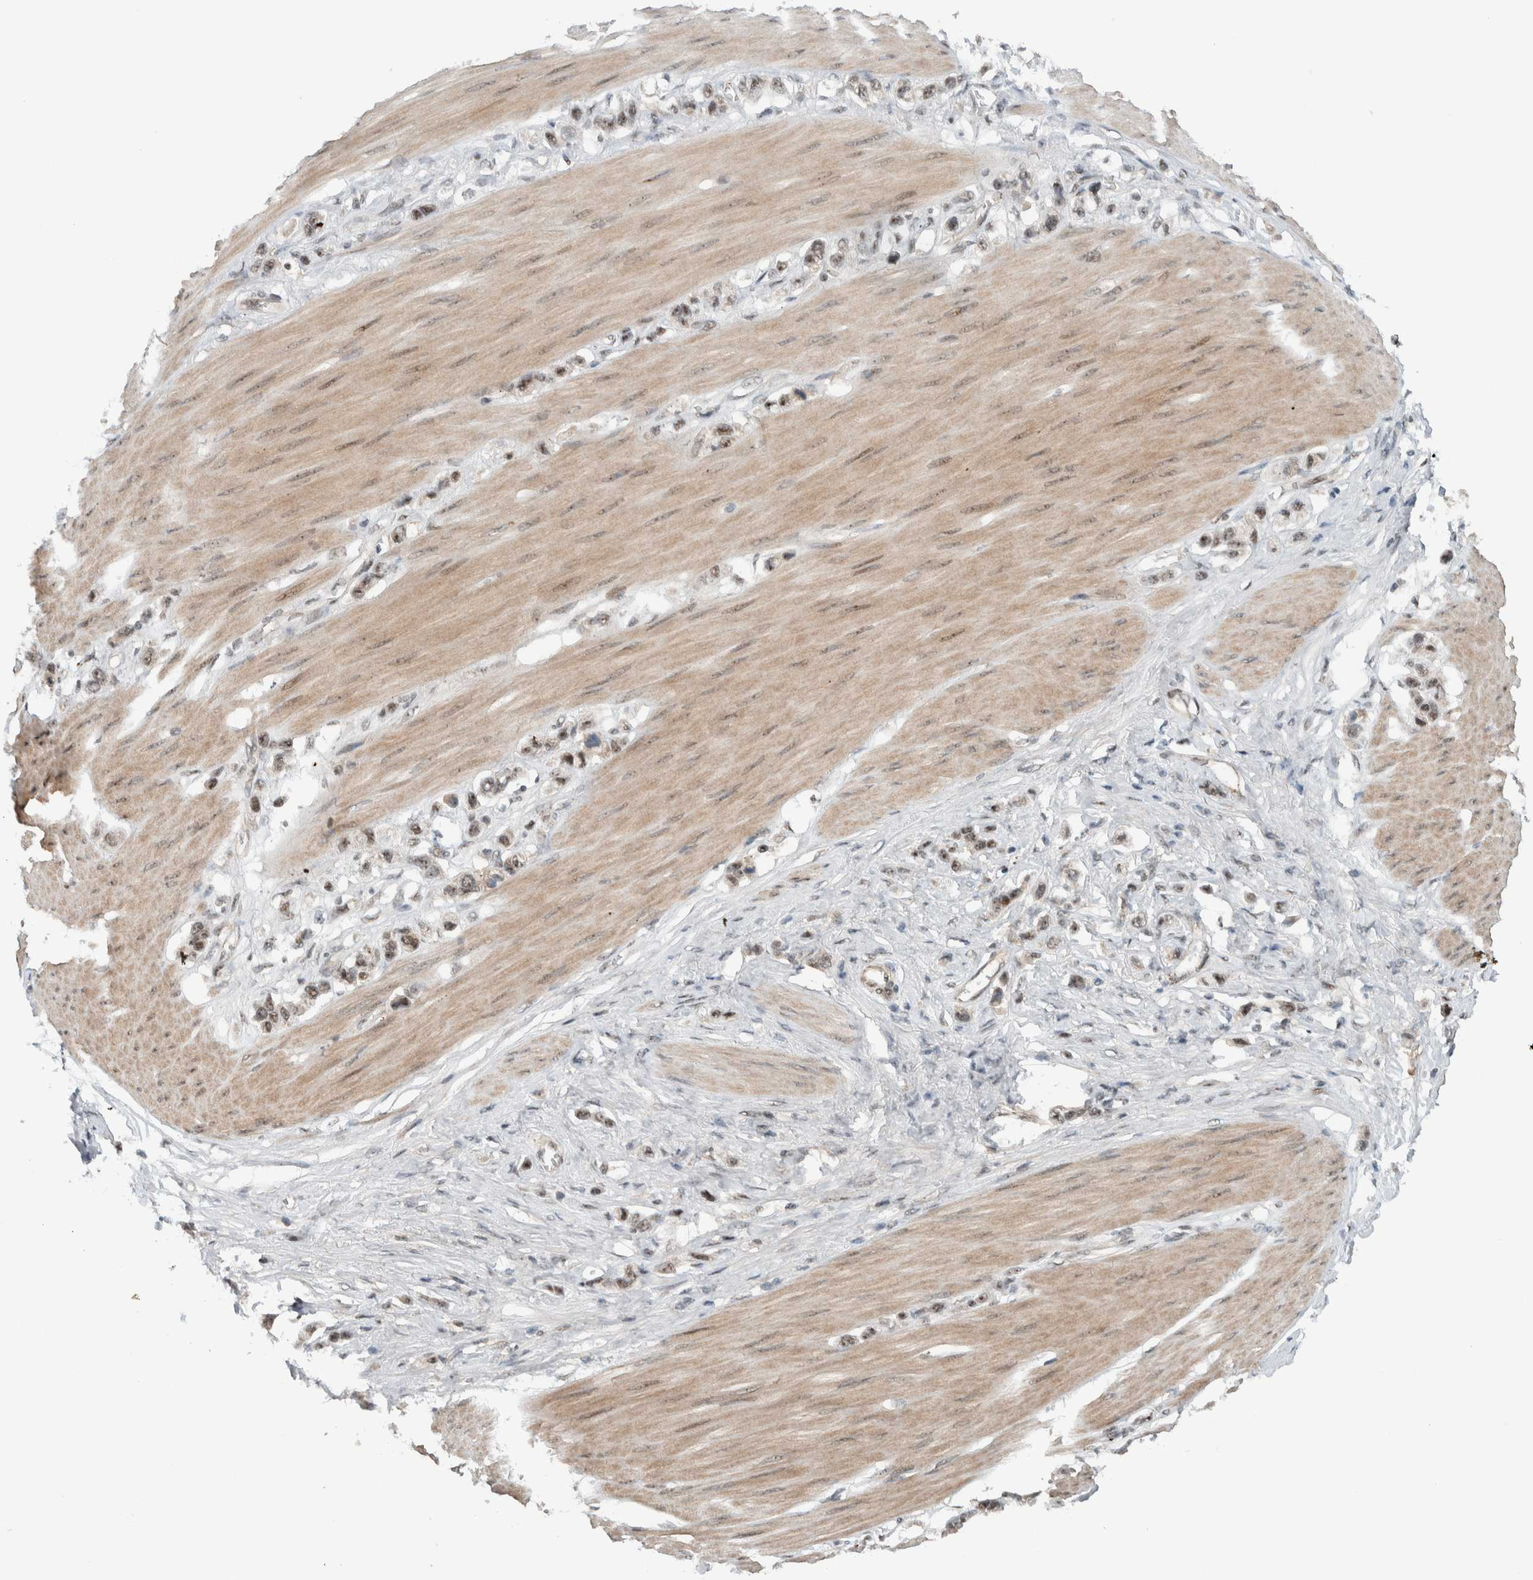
{"staining": {"intensity": "moderate", "quantity": ">75%", "location": "nuclear"}, "tissue": "stomach cancer", "cell_type": "Tumor cells", "image_type": "cancer", "snomed": [{"axis": "morphology", "description": "Adenocarcinoma, NOS"}, {"axis": "topography", "description": "Stomach"}], "caption": "Protein staining shows moderate nuclear expression in approximately >75% of tumor cells in adenocarcinoma (stomach).", "gene": "ZFP91", "patient": {"sex": "female", "age": 65}}